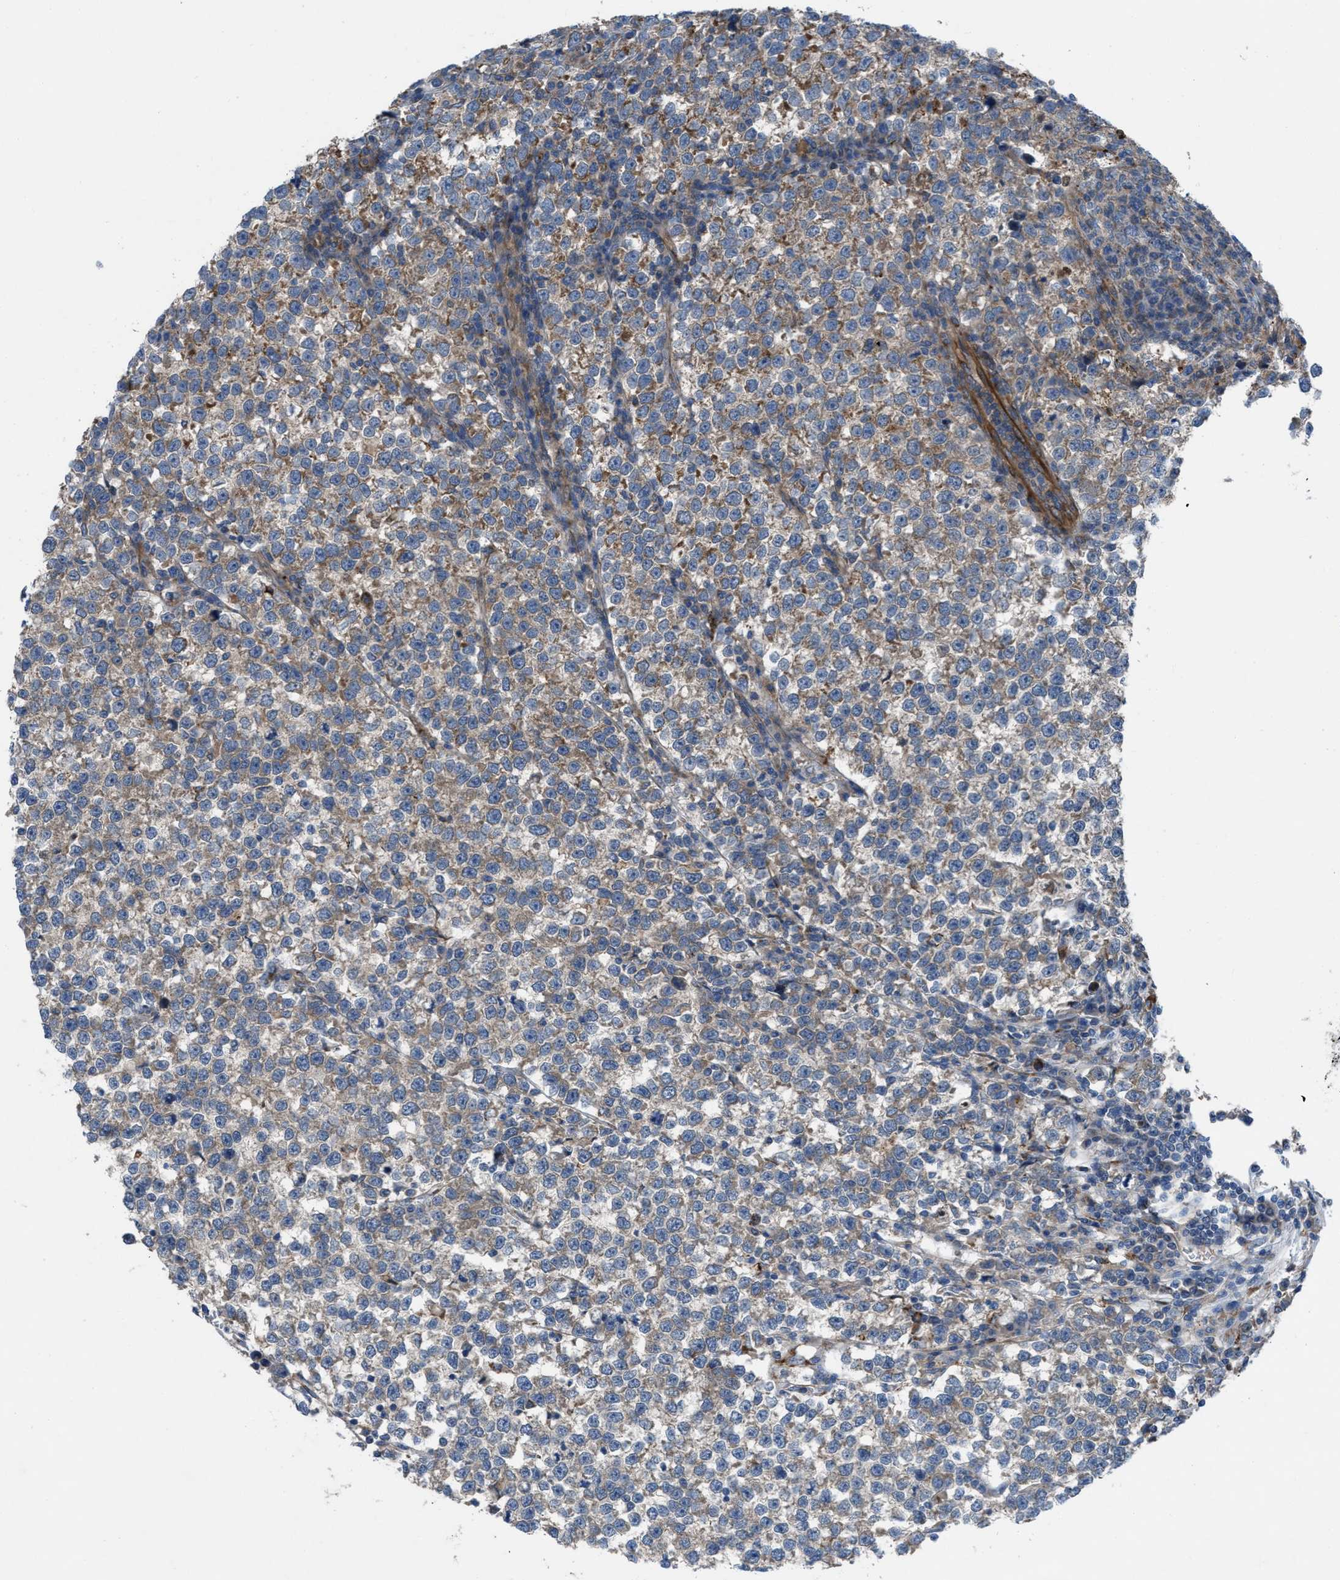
{"staining": {"intensity": "weak", "quantity": ">75%", "location": "cytoplasmic/membranous"}, "tissue": "testis cancer", "cell_type": "Tumor cells", "image_type": "cancer", "snomed": [{"axis": "morphology", "description": "Seminoma, NOS"}, {"axis": "topography", "description": "Testis"}], "caption": "Testis cancer was stained to show a protein in brown. There is low levels of weak cytoplasmic/membranous expression in approximately >75% of tumor cells.", "gene": "SLC6A9", "patient": {"sex": "male", "age": 43}}